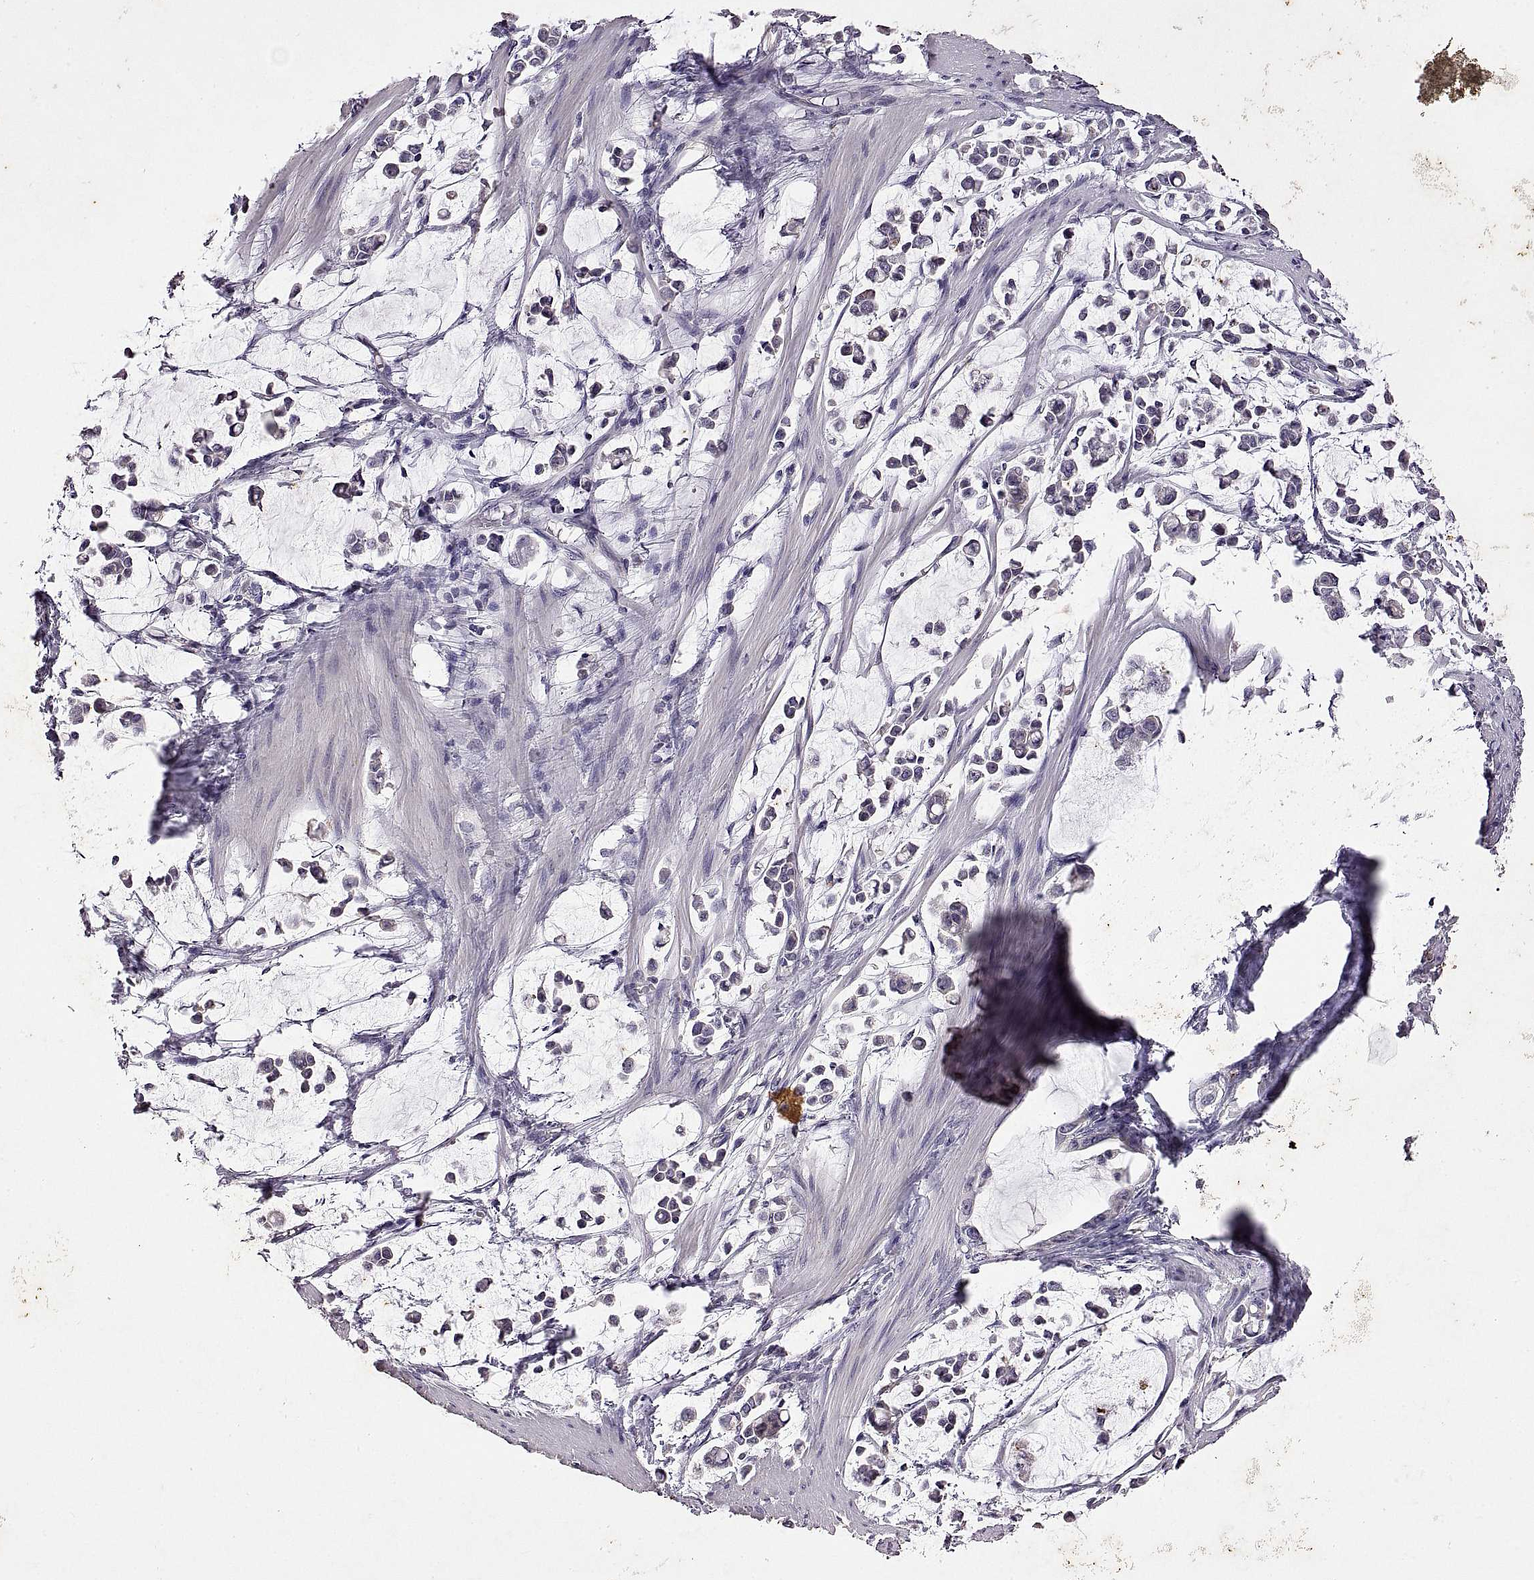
{"staining": {"intensity": "negative", "quantity": "none", "location": "none"}, "tissue": "stomach cancer", "cell_type": "Tumor cells", "image_type": "cancer", "snomed": [{"axis": "morphology", "description": "Adenocarcinoma, NOS"}, {"axis": "topography", "description": "Stomach"}], "caption": "An image of human stomach cancer is negative for staining in tumor cells.", "gene": "DEFB136", "patient": {"sex": "male", "age": 82}}